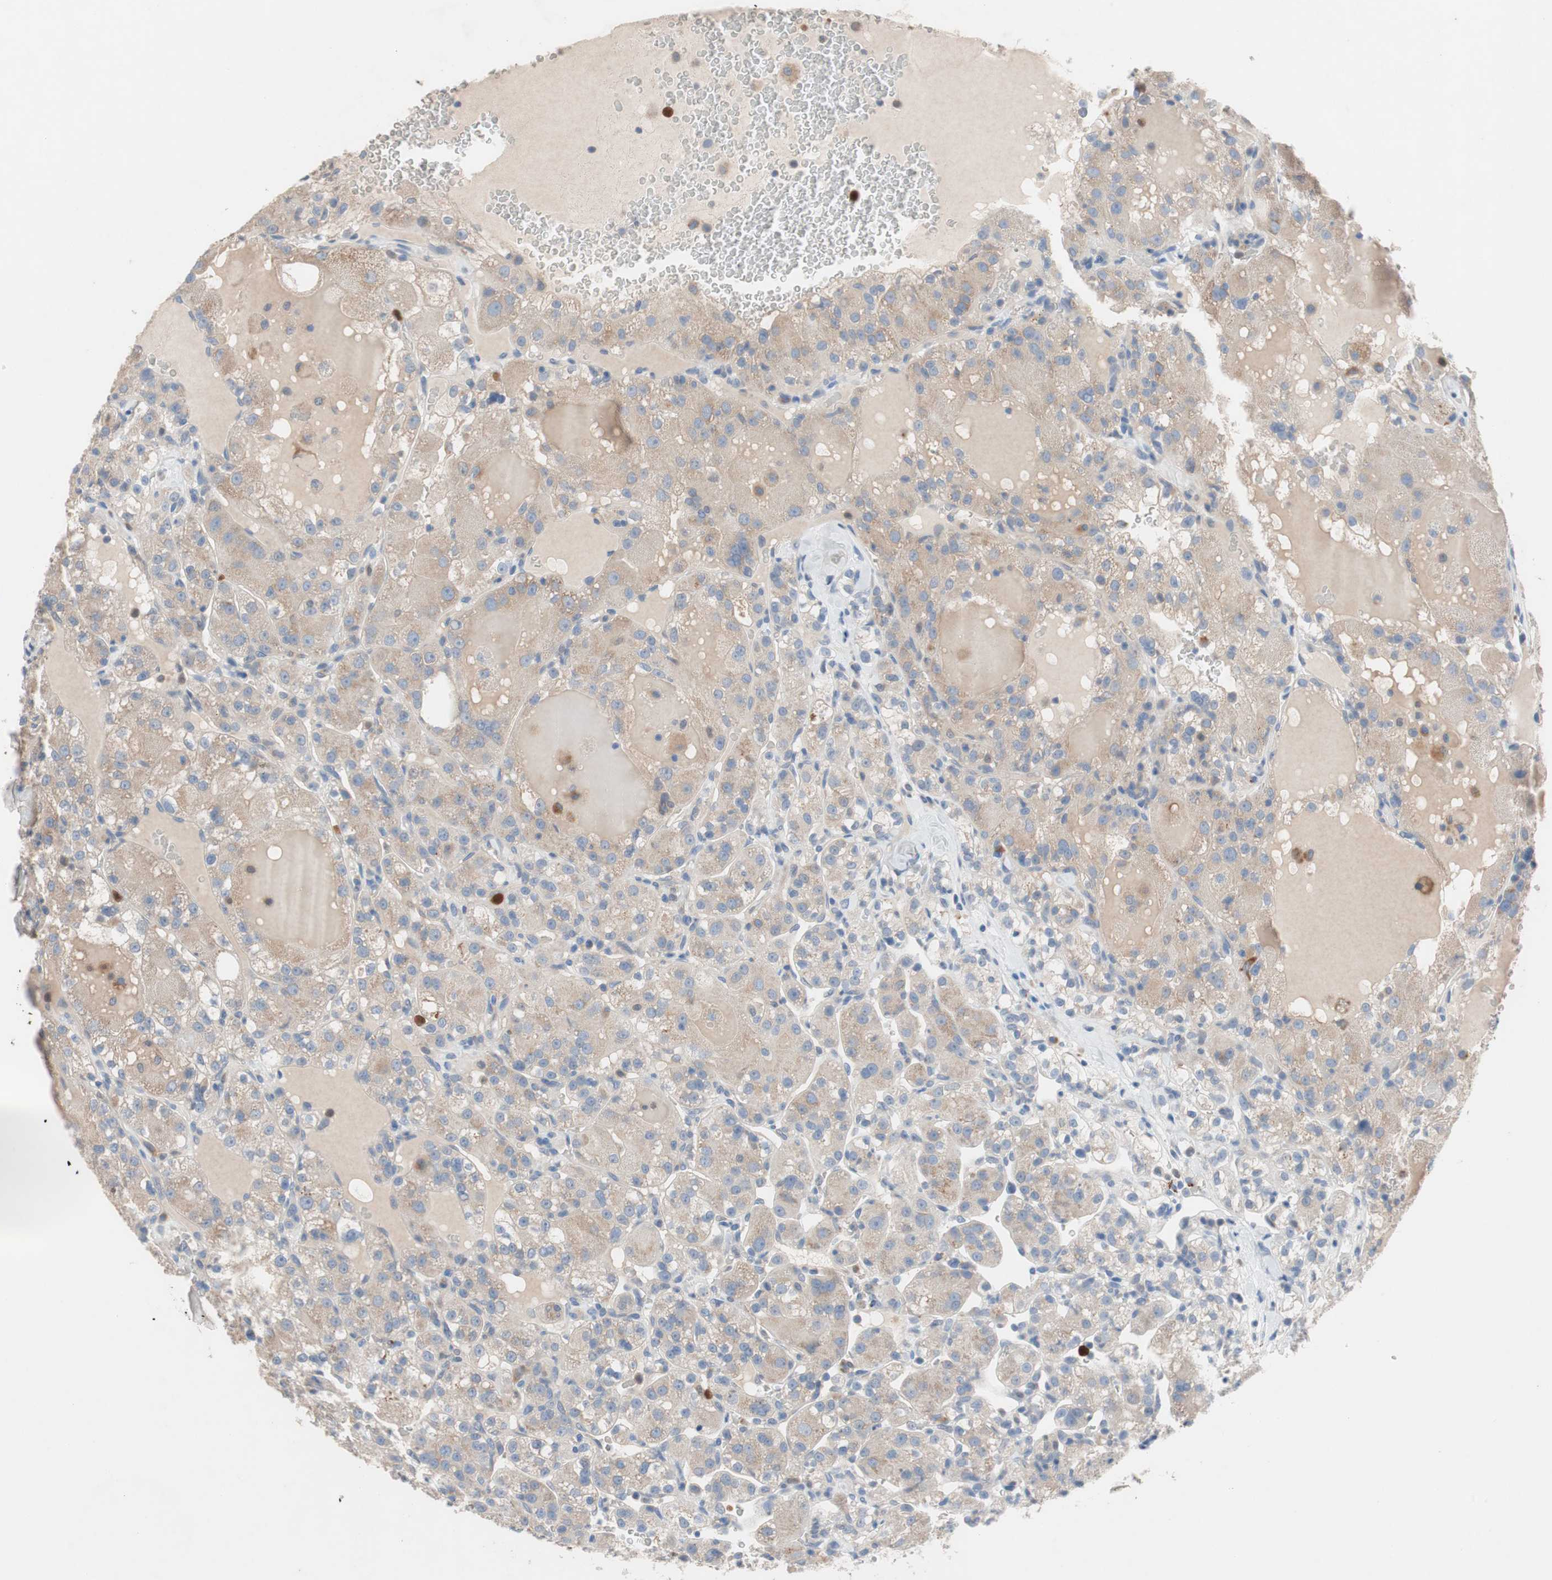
{"staining": {"intensity": "weak", "quantity": ">75%", "location": "cytoplasmic/membranous"}, "tissue": "renal cancer", "cell_type": "Tumor cells", "image_type": "cancer", "snomed": [{"axis": "morphology", "description": "Normal tissue, NOS"}, {"axis": "morphology", "description": "Adenocarcinoma, NOS"}, {"axis": "topography", "description": "Kidney"}], "caption": "Brown immunohistochemical staining in human renal cancer (adenocarcinoma) reveals weak cytoplasmic/membranous positivity in approximately >75% of tumor cells.", "gene": "CLEC4D", "patient": {"sex": "male", "age": 61}}